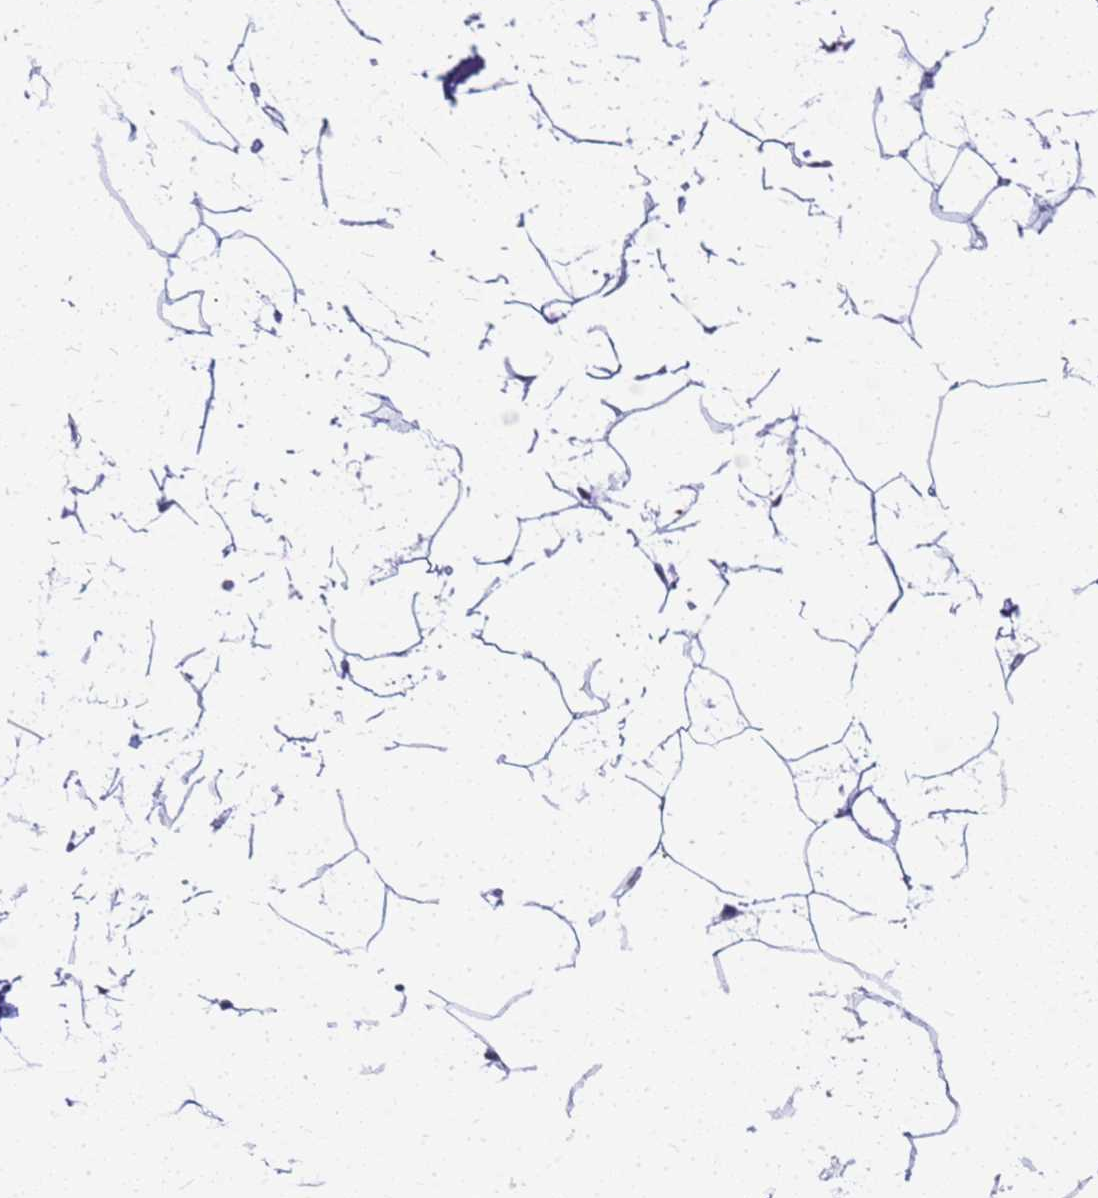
{"staining": {"intensity": "negative", "quantity": "none", "location": "none"}, "tissue": "adipose tissue", "cell_type": "Adipocytes", "image_type": "normal", "snomed": [{"axis": "morphology", "description": "Normal tissue, NOS"}, {"axis": "topography", "description": "Adipose tissue"}], "caption": "High power microscopy image of an IHC micrograph of normal adipose tissue, revealing no significant staining in adipocytes. (DAB (3,3'-diaminobenzidine) immunohistochemistry, high magnification).", "gene": "SLC7A9", "patient": {"sex": "female", "age": 37}}